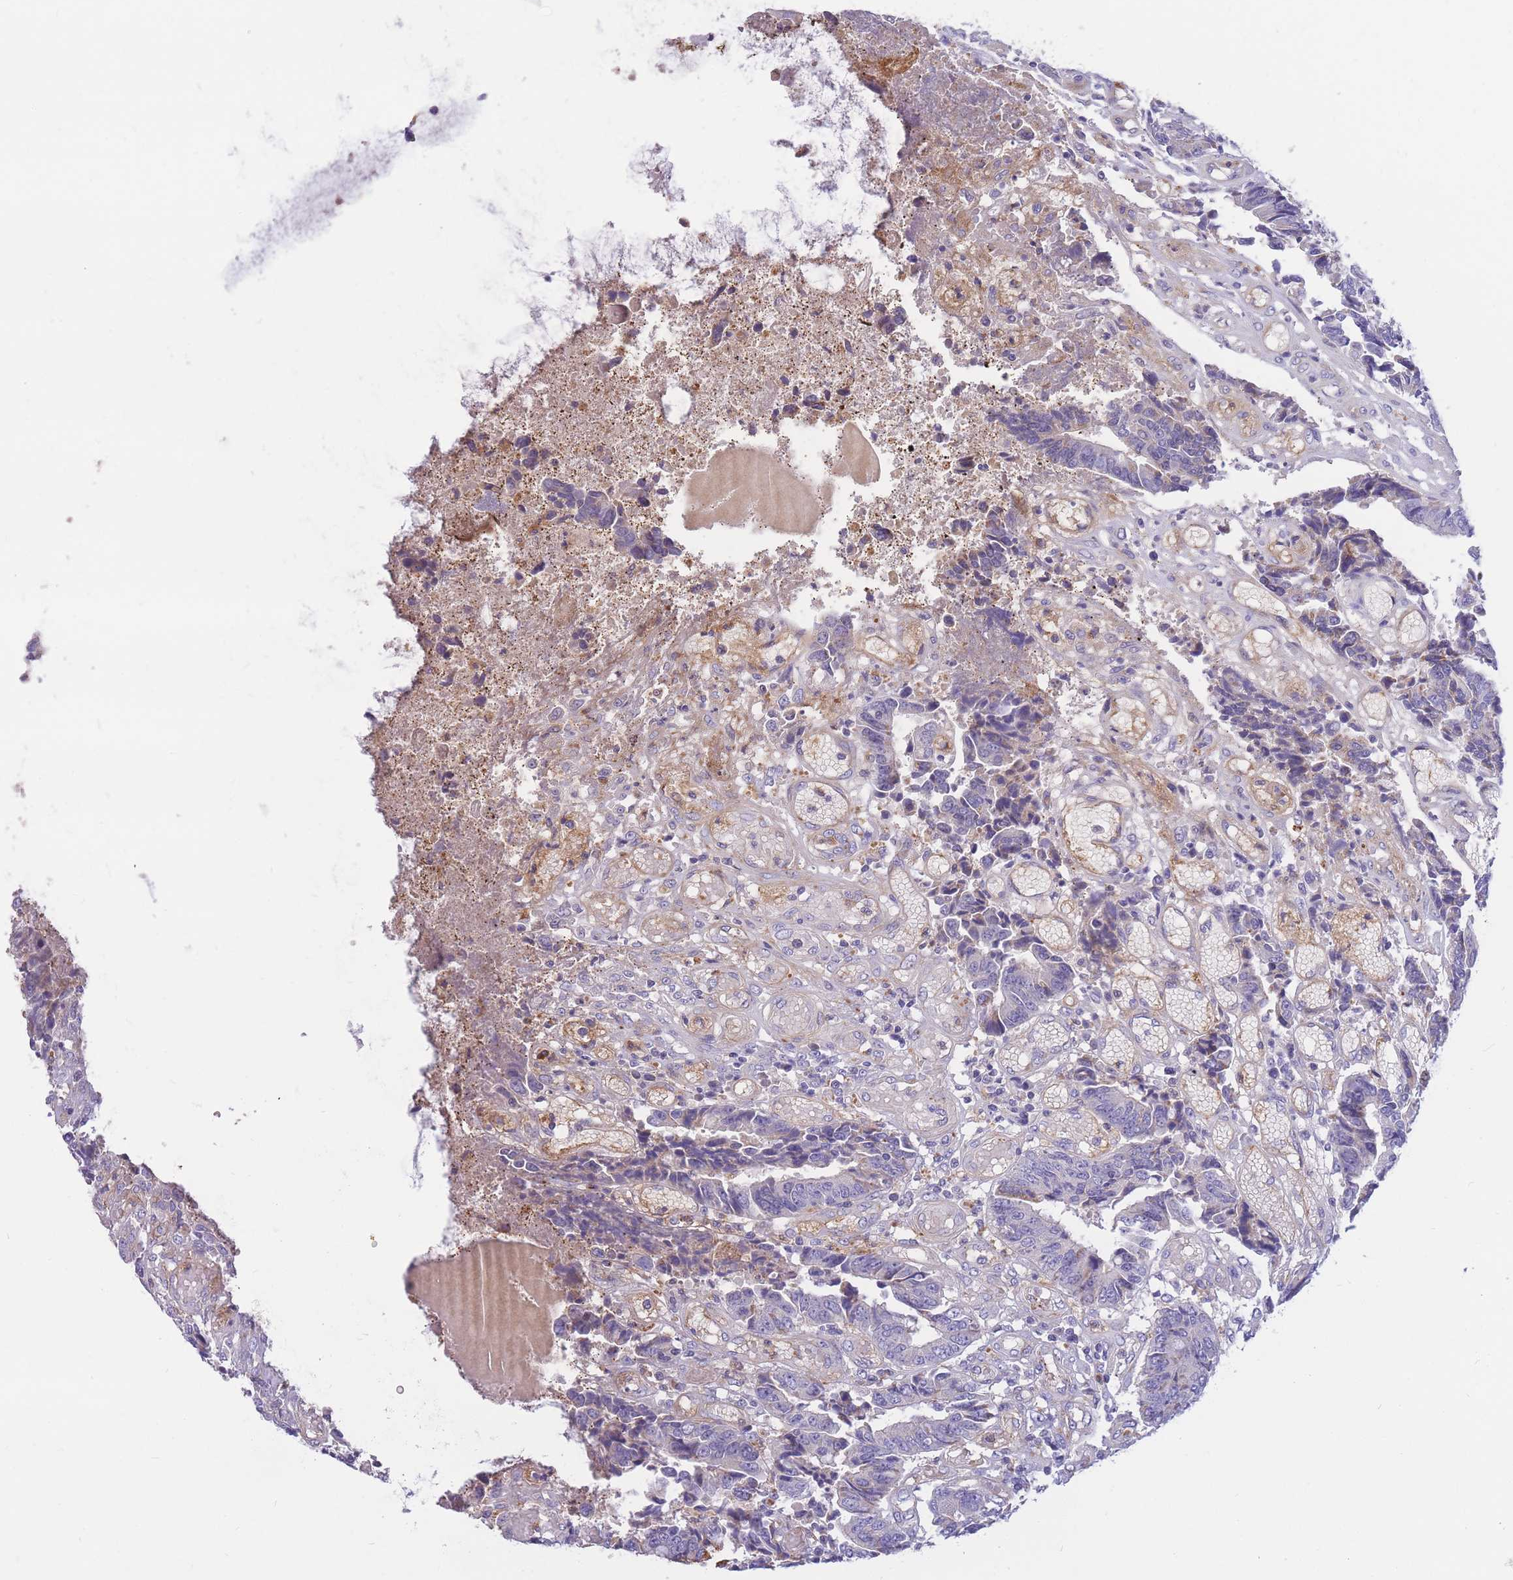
{"staining": {"intensity": "negative", "quantity": "none", "location": "none"}, "tissue": "colorectal cancer", "cell_type": "Tumor cells", "image_type": "cancer", "snomed": [{"axis": "morphology", "description": "Adenocarcinoma, NOS"}, {"axis": "topography", "description": "Rectum"}], "caption": "A photomicrograph of colorectal adenocarcinoma stained for a protein demonstrates no brown staining in tumor cells.", "gene": "SULT1A1", "patient": {"sex": "male", "age": 84}}